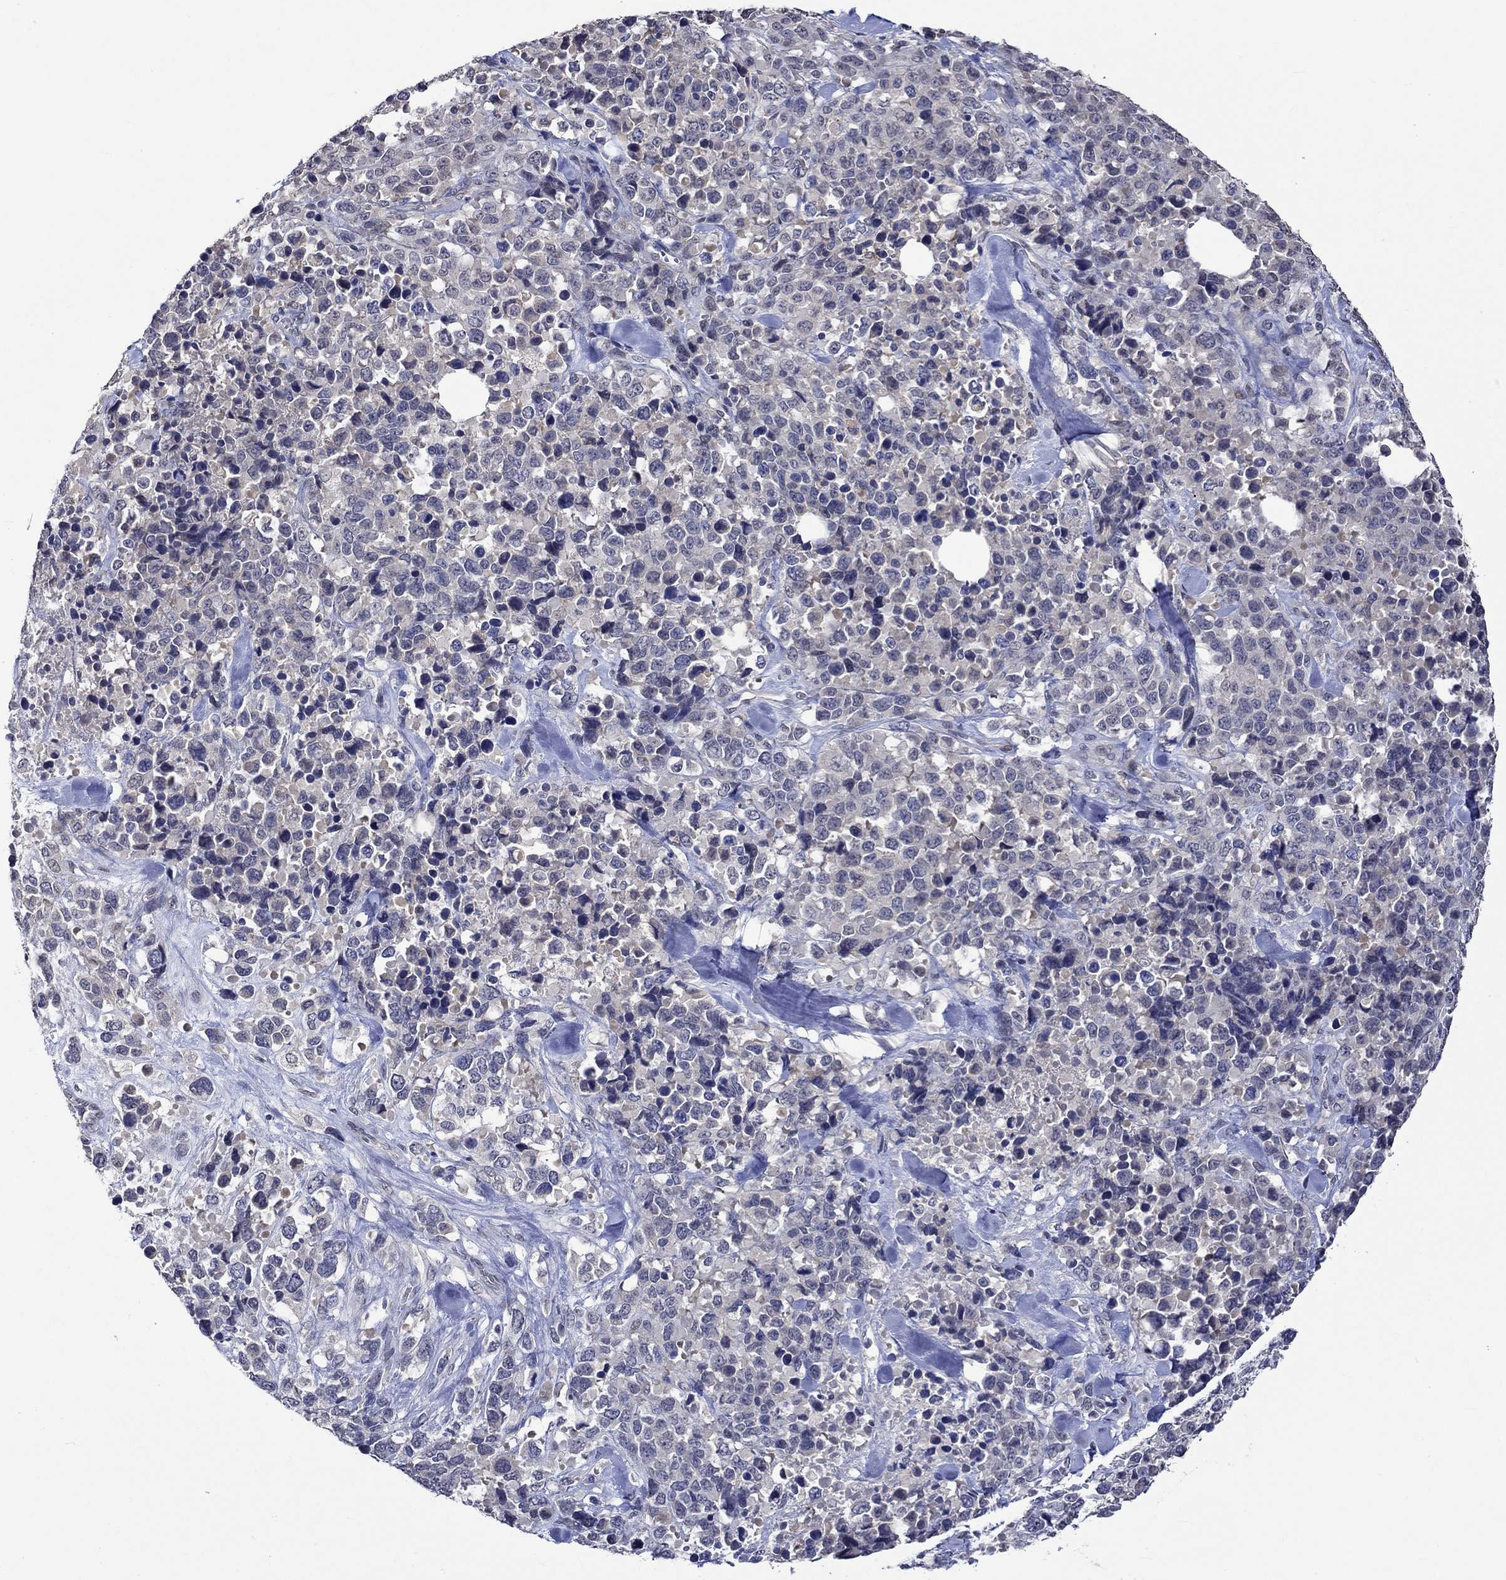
{"staining": {"intensity": "negative", "quantity": "none", "location": "none"}, "tissue": "melanoma", "cell_type": "Tumor cells", "image_type": "cancer", "snomed": [{"axis": "morphology", "description": "Malignant melanoma, Metastatic site"}, {"axis": "topography", "description": "Skin"}], "caption": "The immunohistochemistry (IHC) image has no significant staining in tumor cells of malignant melanoma (metastatic site) tissue.", "gene": "DDX3Y", "patient": {"sex": "male", "age": 84}}